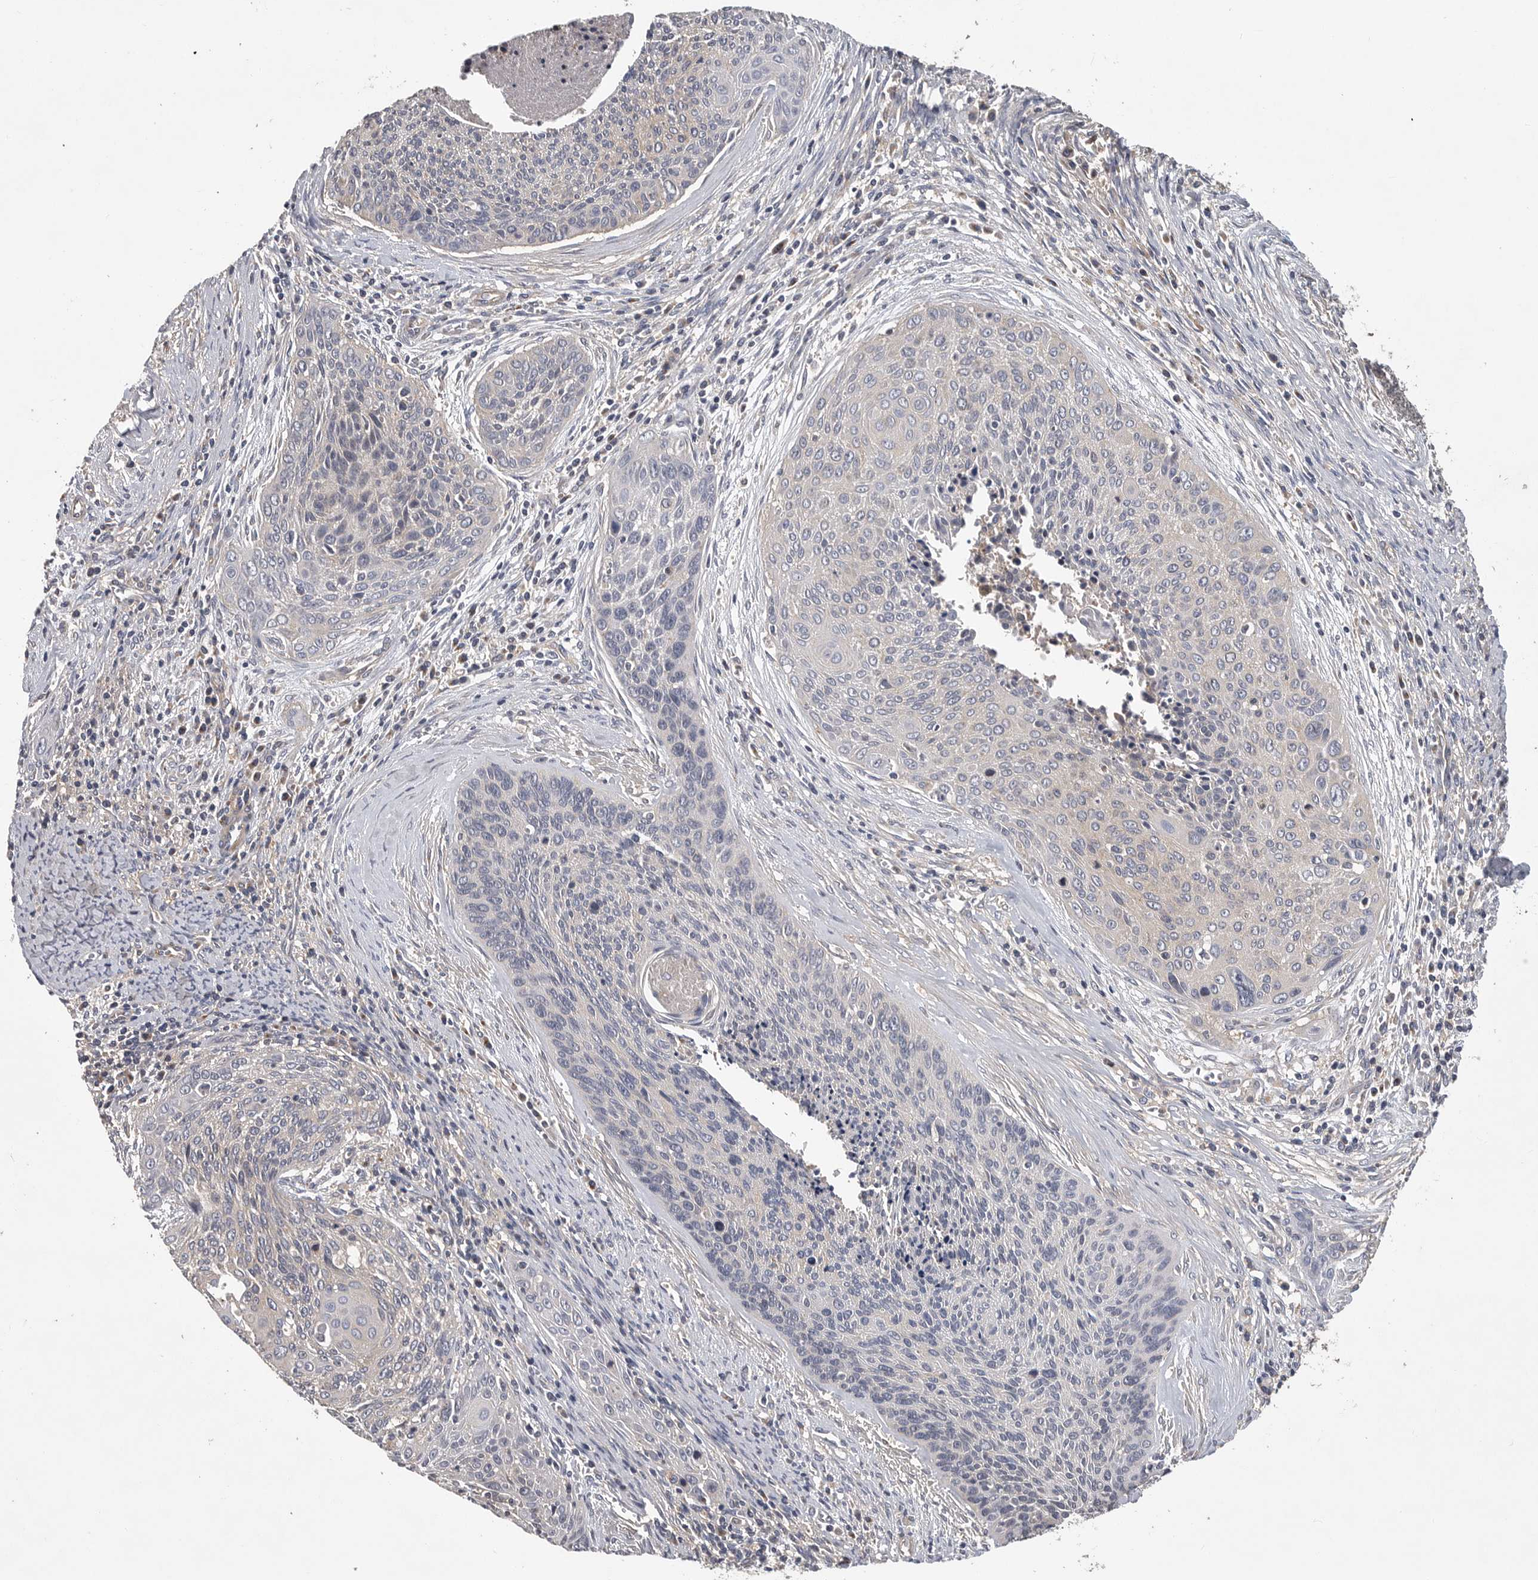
{"staining": {"intensity": "weak", "quantity": "25%-75%", "location": "cytoplasmic/membranous"}, "tissue": "cervical cancer", "cell_type": "Tumor cells", "image_type": "cancer", "snomed": [{"axis": "morphology", "description": "Squamous cell carcinoma, NOS"}, {"axis": "topography", "description": "Cervix"}], "caption": "A micrograph of cervical cancer stained for a protein shows weak cytoplasmic/membranous brown staining in tumor cells.", "gene": "OXR1", "patient": {"sex": "female", "age": 55}}